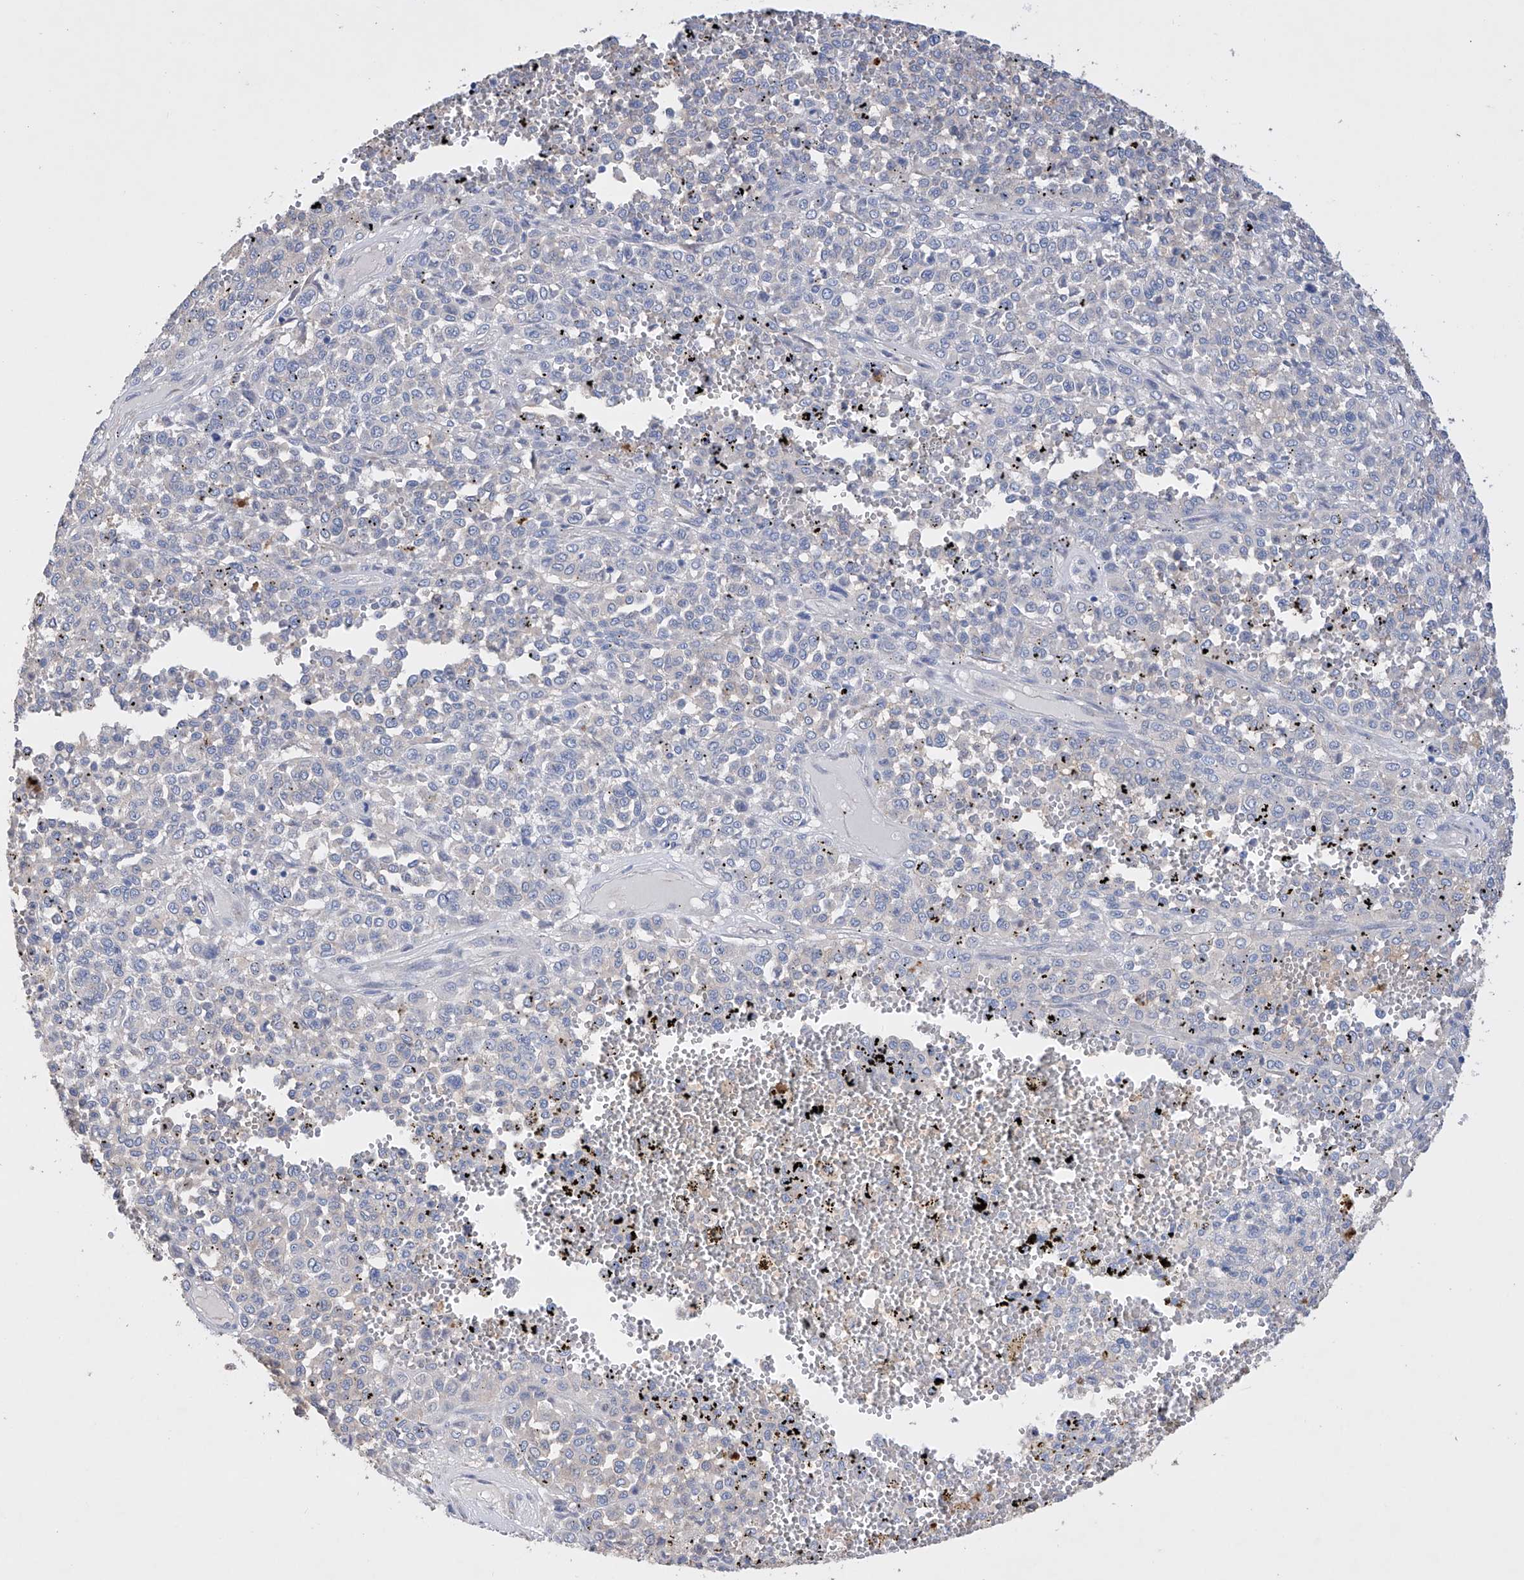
{"staining": {"intensity": "negative", "quantity": "none", "location": "none"}, "tissue": "melanoma", "cell_type": "Tumor cells", "image_type": "cancer", "snomed": [{"axis": "morphology", "description": "Malignant melanoma, Metastatic site"}, {"axis": "topography", "description": "Pancreas"}], "caption": "This is a photomicrograph of IHC staining of malignant melanoma (metastatic site), which shows no positivity in tumor cells.", "gene": "AFG1L", "patient": {"sex": "female", "age": 30}}